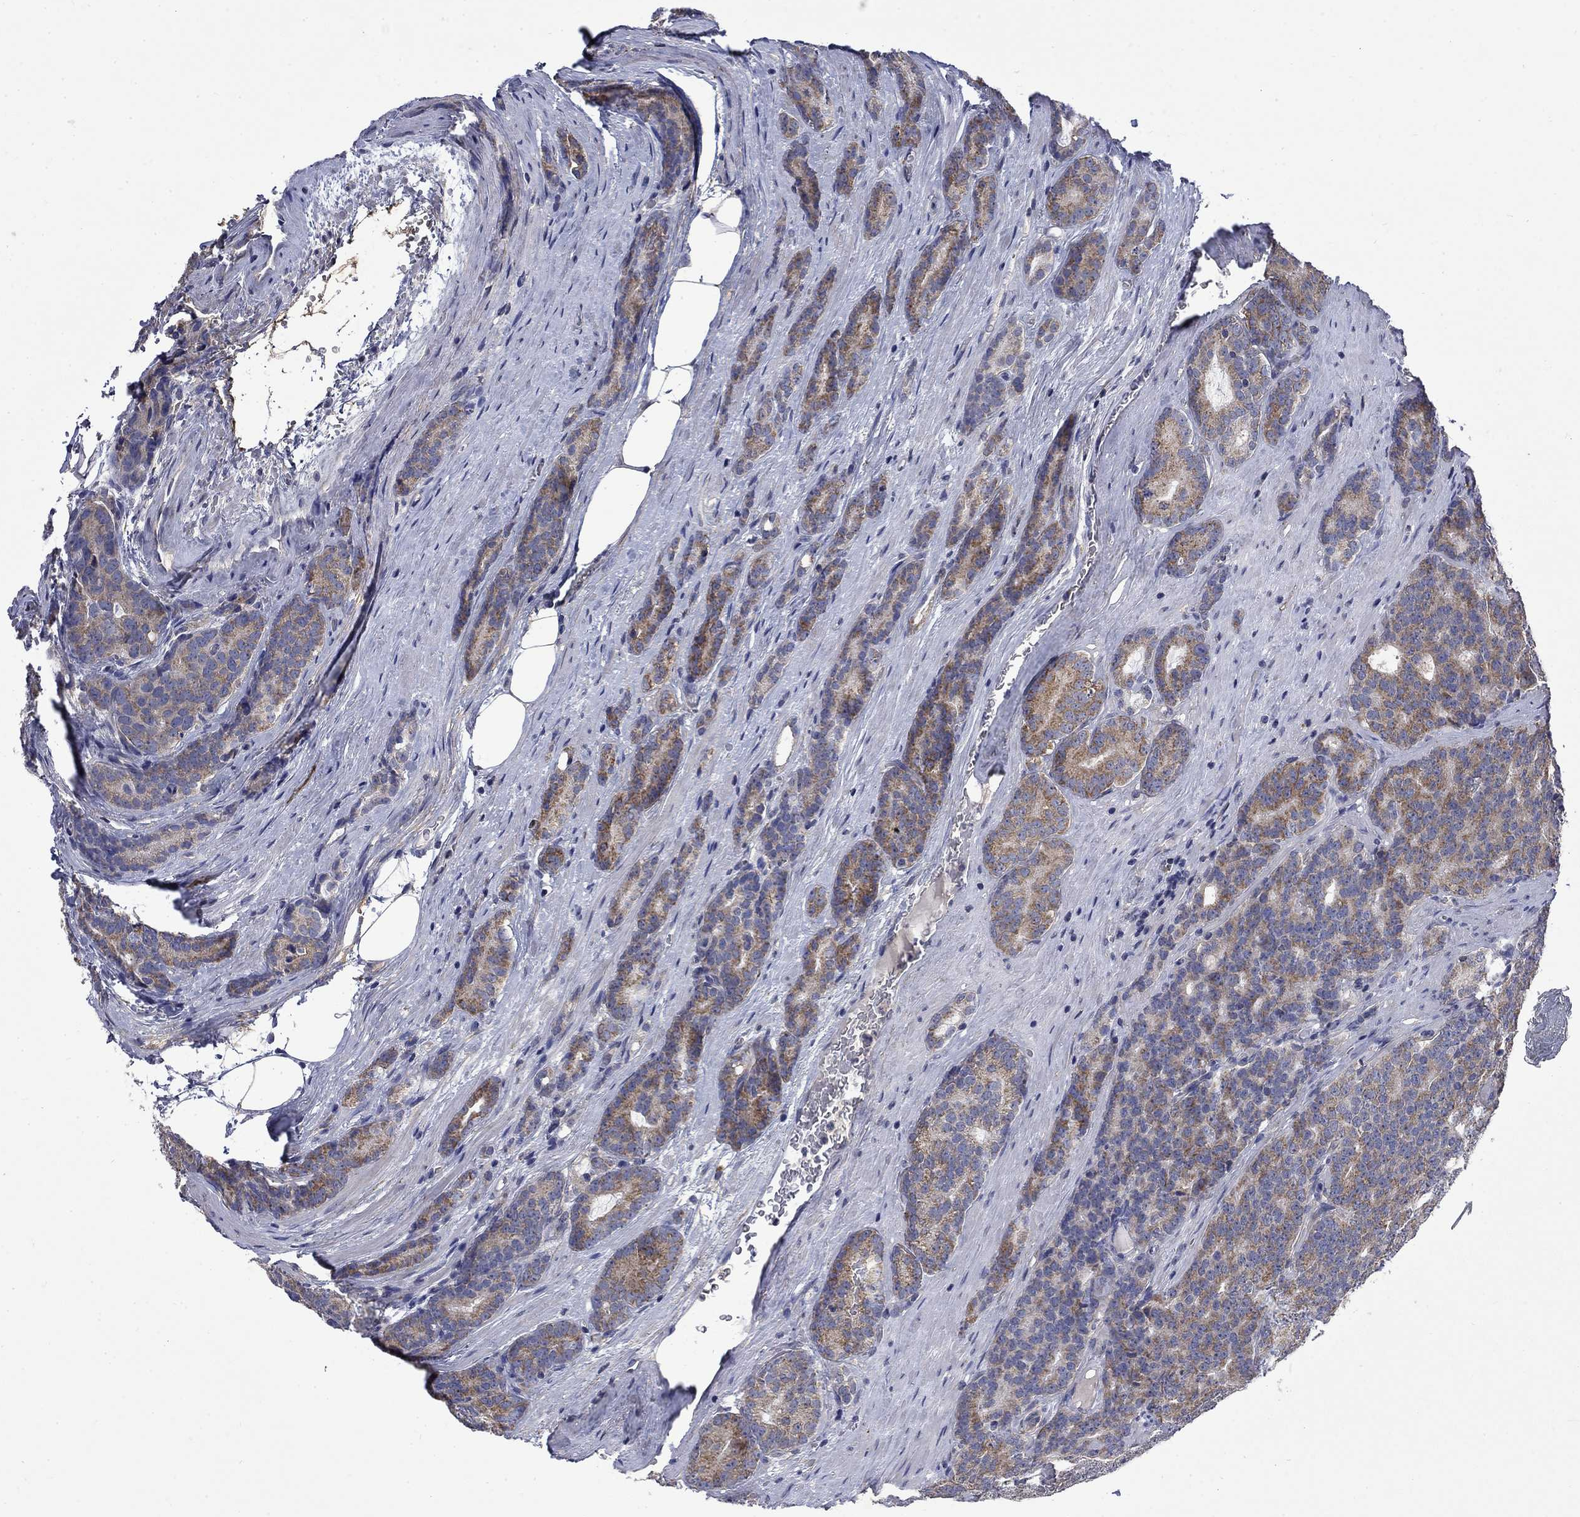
{"staining": {"intensity": "moderate", "quantity": "25%-75%", "location": "cytoplasmic/membranous"}, "tissue": "prostate cancer", "cell_type": "Tumor cells", "image_type": "cancer", "snomed": [{"axis": "morphology", "description": "Adenocarcinoma, NOS"}, {"axis": "topography", "description": "Prostate"}], "caption": "Prostate cancer (adenocarcinoma) stained with DAB (3,3'-diaminobenzidine) IHC shows medium levels of moderate cytoplasmic/membranous positivity in approximately 25%-75% of tumor cells. The staining is performed using DAB (3,3'-diaminobenzidine) brown chromogen to label protein expression. The nuclei are counter-stained blue using hematoxylin.", "gene": "HSPA12A", "patient": {"sex": "male", "age": 71}}